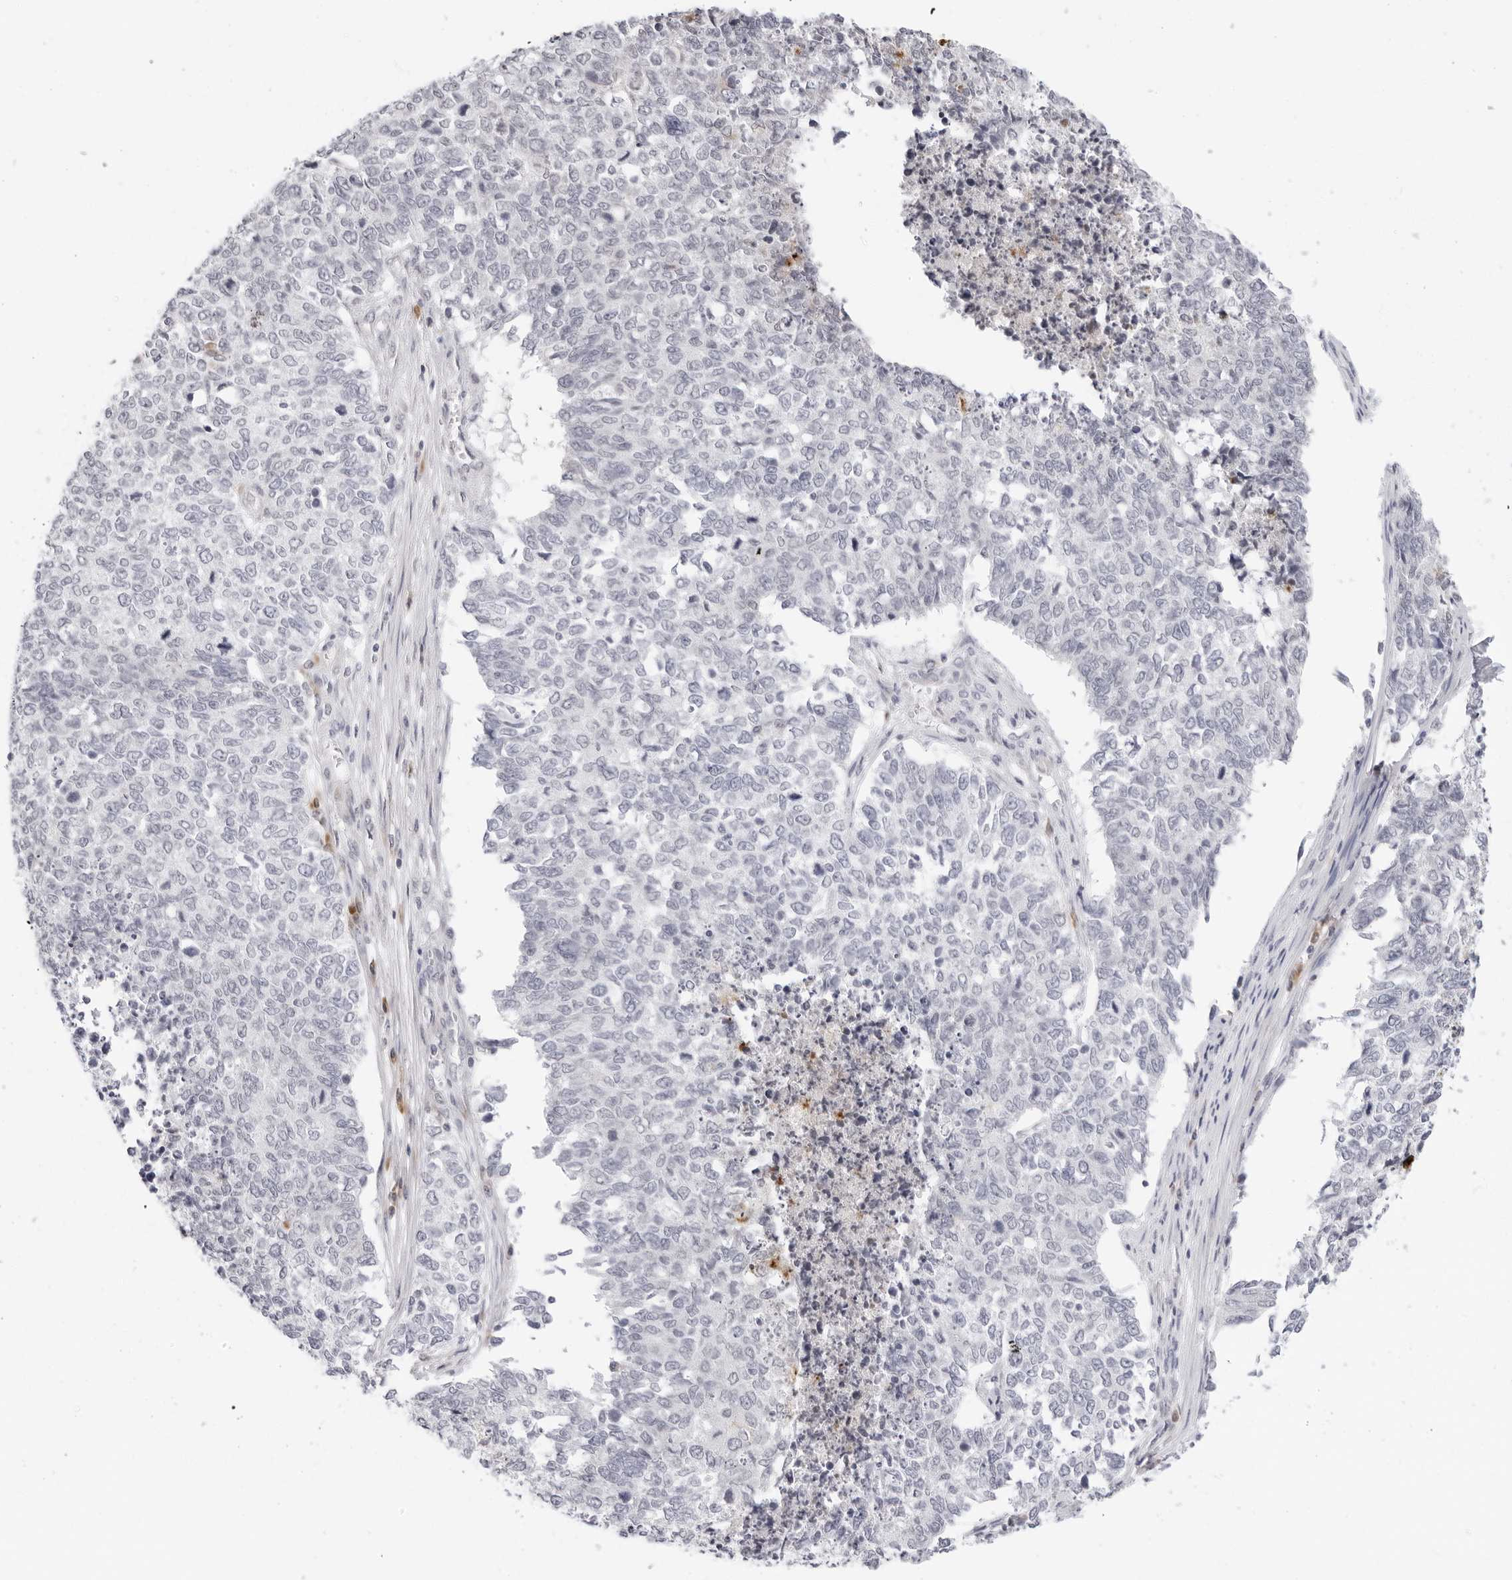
{"staining": {"intensity": "negative", "quantity": "none", "location": "none"}, "tissue": "cervical cancer", "cell_type": "Tumor cells", "image_type": "cancer", "snomed": [{"axis": "morphology", "description": "Squamous cell carcinoma, NOS"}, {"axis": "topography", "description": "Cervix"}], "caption": "DAB (3,3'-diaminobenzidine) immunohistochemical staining of human squamous cell carcinoma (cervical) demonstrates no significant expression in tumor cells.", "gene": "EDN2", "patient": {"sex": "female", "age": 63}}